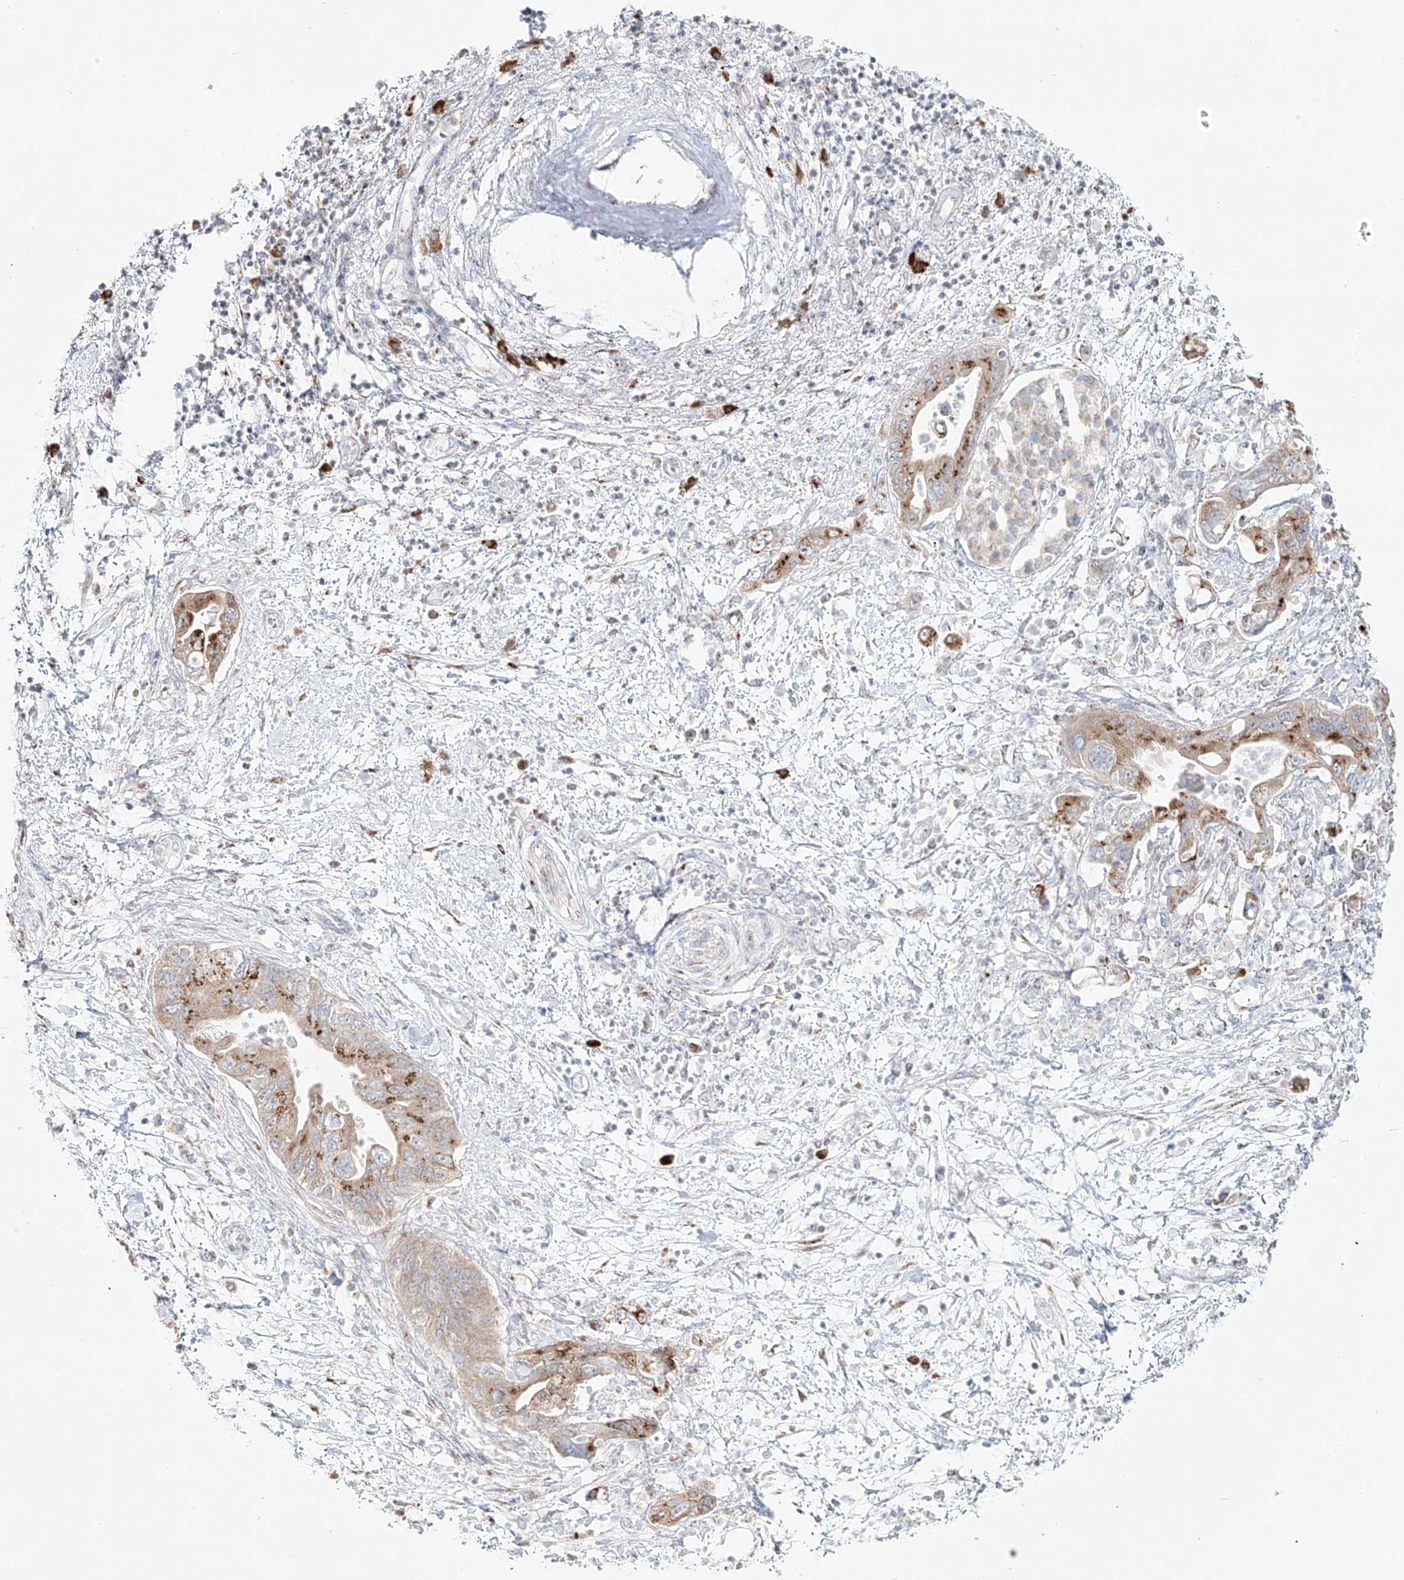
{"staining": {"intensity": "moderate", "quantity": ">75%", "location": "cytoplasmic/membranous"}, "tissue": "pancreatic cancer", "cell_type": "Tumor cells", "image_type": "cancer", "snomed": [{"axis": "morphology", "description": "Adenocarcinoma, NOS"}, {"axis": "topography", "description": "Pancreas"}], "caption": "Pancreatic cancer (adenocarcinoma) was stained to show a protein in brown. There is medium levels of moderate cytoplasmic/membranous staining in about >75% of tumor cells. The staining was performed using DAB, with brown indicating positive protein expression. Nuclei are stained blue with hematoxylin.", "gene": "BSDC1", "patient": {"sex": "female", "age": 73}}